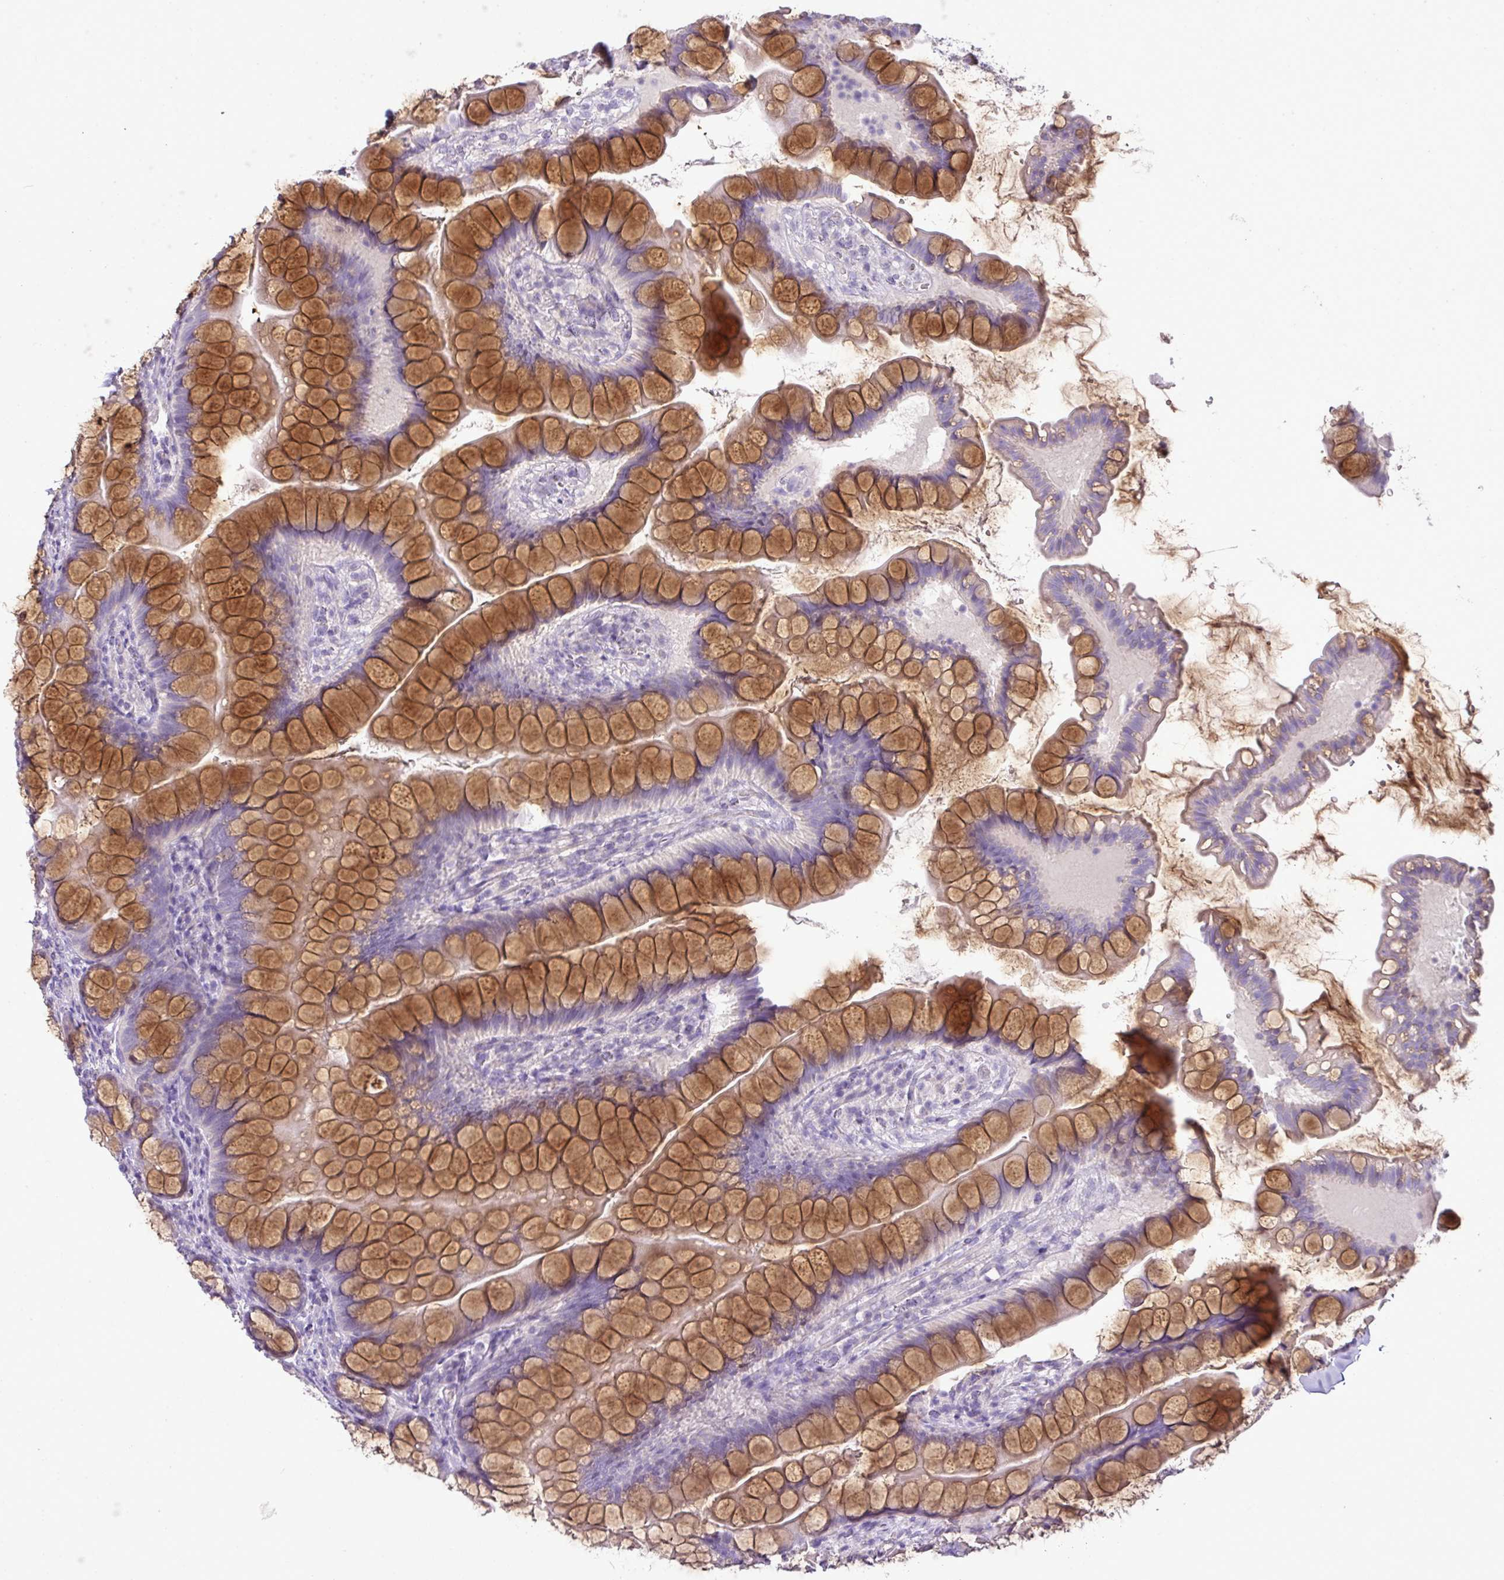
{"staining": {"intensity": "strong", "quantity": "25%-75%", "location": "cytoplasmic/membranous"}, "tissue": "small intestine", "cell_type": "Glandular cells", "image_type": "normal", "snomed": [{"axis": "morphology", "description": "Normal tissue, NOS"}, {"axis": "topography", "description": "Small intestine"}], "caption": "Protein staining exhibits strong cytoplasmic/membranous expression in about 25%-75% of glandular cells in benign small intestine.", "gene": "BRINP2", "patient": {"sex": "male", "age": 70}}